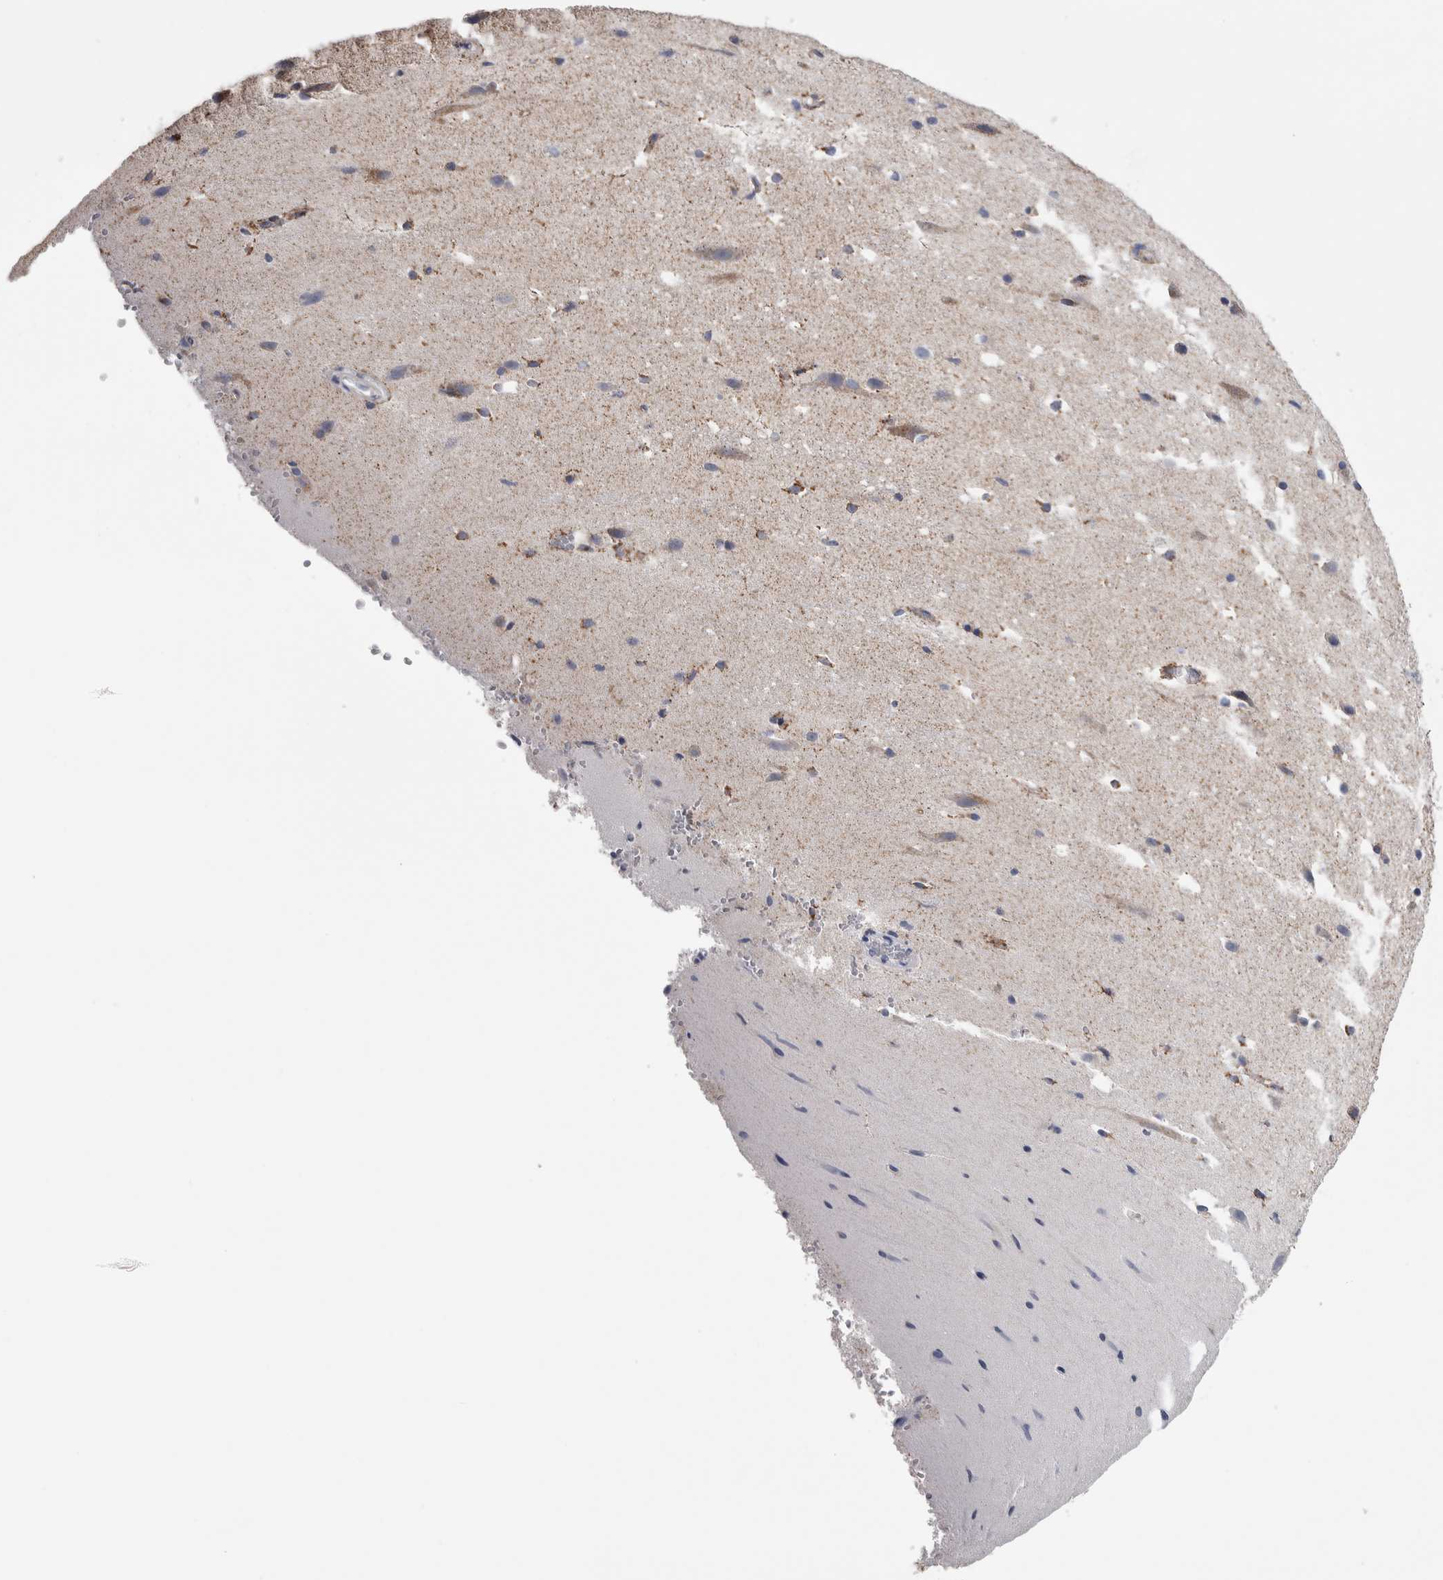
{"staining": {"intensity": "weak", "quantity": ">75%", "location": "cytoplasmic/membranous"}, "tissue": "cerebral cortex", "cell_type": "Endothelial cells", "image_type": "normal", "snomed": [{"axis": "morphology", "description": "Normal tissue, NOS"}, {"axis": "morphology", "description": "Developmental malformation"}, {"axis": "topography", "description": "Cerebral cortex"}], "caption": "An immunohistochemistry (IHC) photomicrograph of unremarkable tissue is shown. Protein staining in brown highlights weak cytoplasmic/membranous positivity in cerebral cortex within endothelial cells.", "gene": "ETFA", "patient": {"sex": "female", "age": 30}}